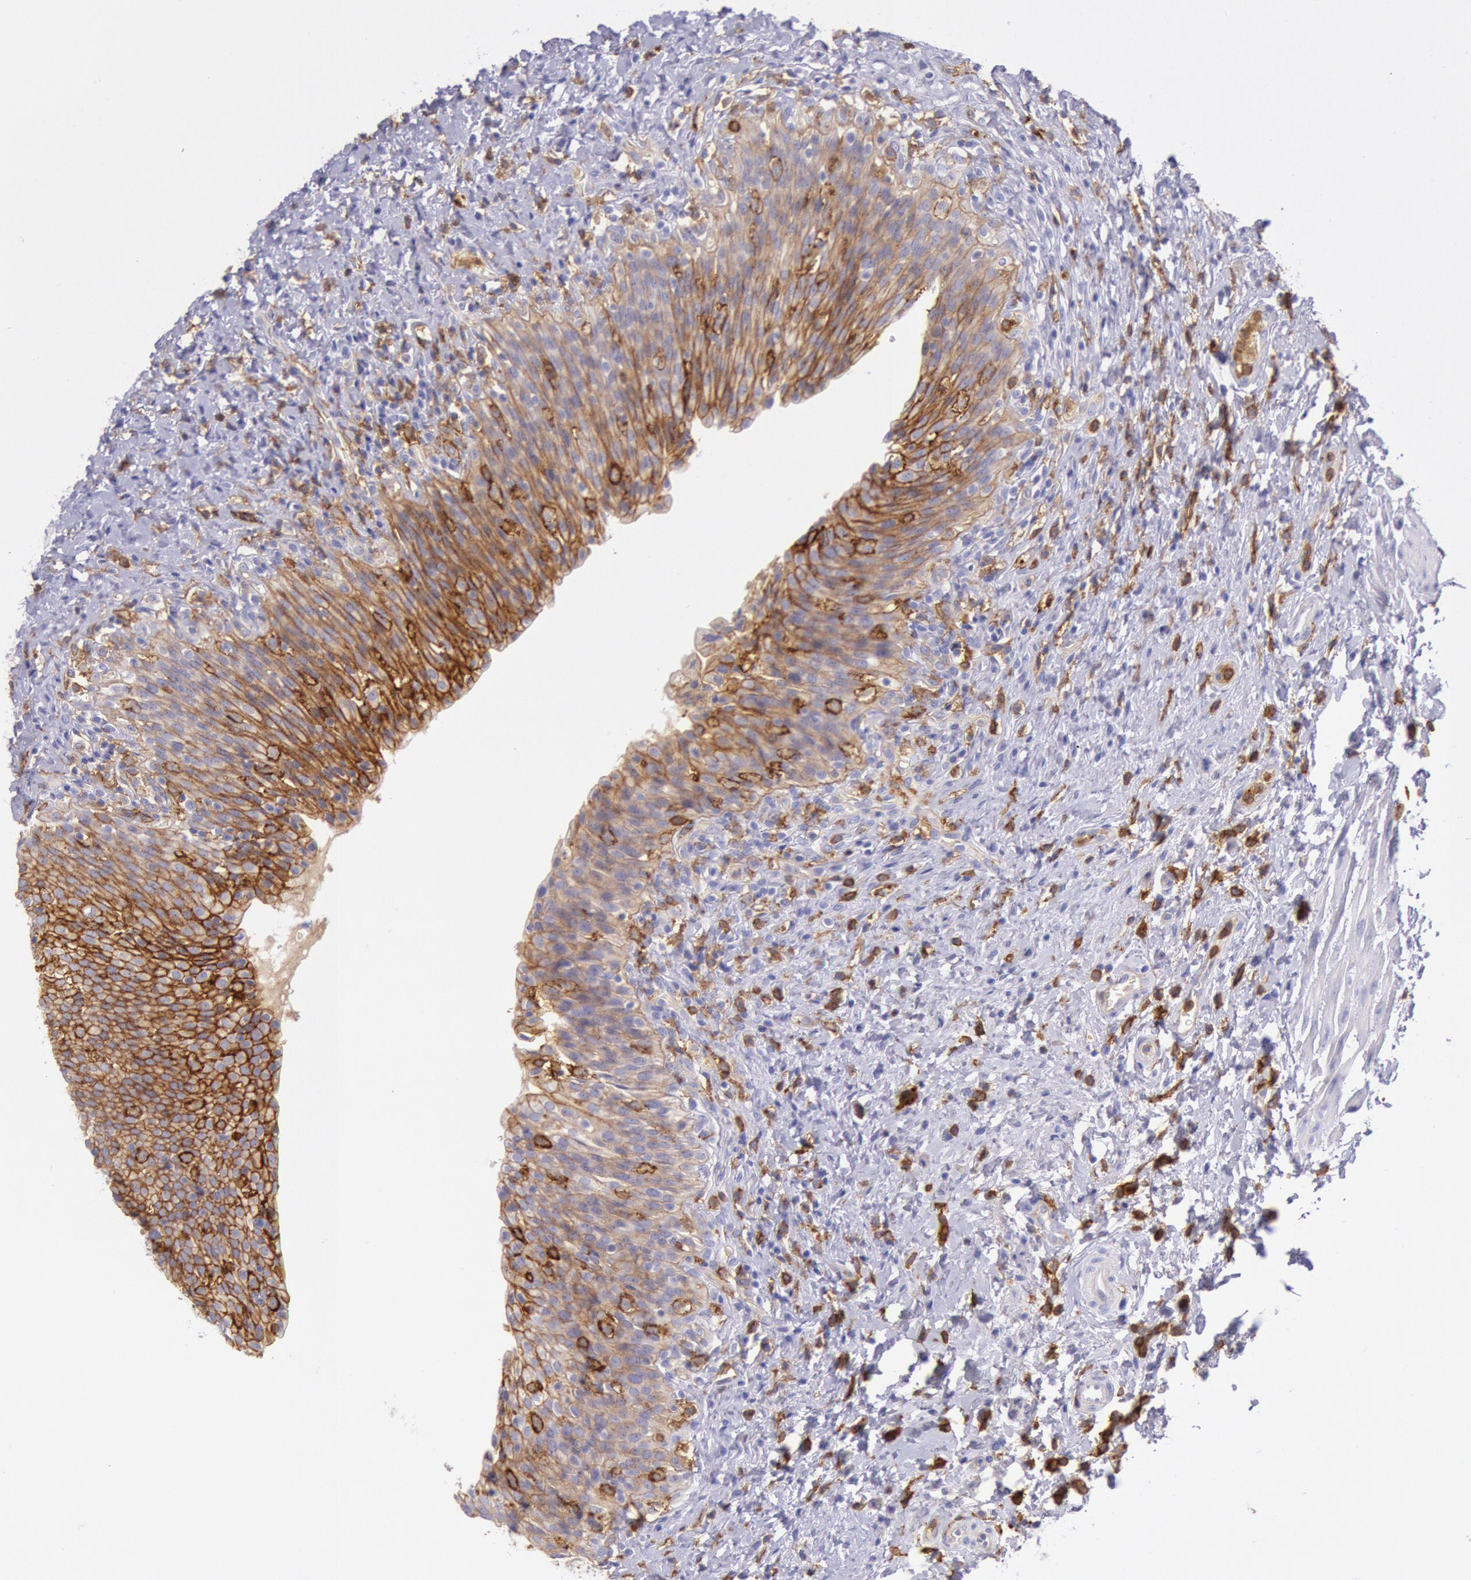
{"staining": {"intensity": "weak", "quantity": ">75%", "location": "cytoplasmic/membranous"}, "tissue": "urinary bladder", "cell_type": "Urothelial cells", "image_type": "normal", "snomed": [{"axis": "morphology", "description": "Normal tissue, NOS"}, {"axis": "topography", "description": "Urinary bladder"}], "caption": "A high-resolution image shows IHC staining of unremarkable urinary bladder, which demonstrates weak cytoplasmic/membranous positivity in approximately >75% of urothelial cells.", "gene": "LYN", "patient": {"sex": "male", "age": 51}}